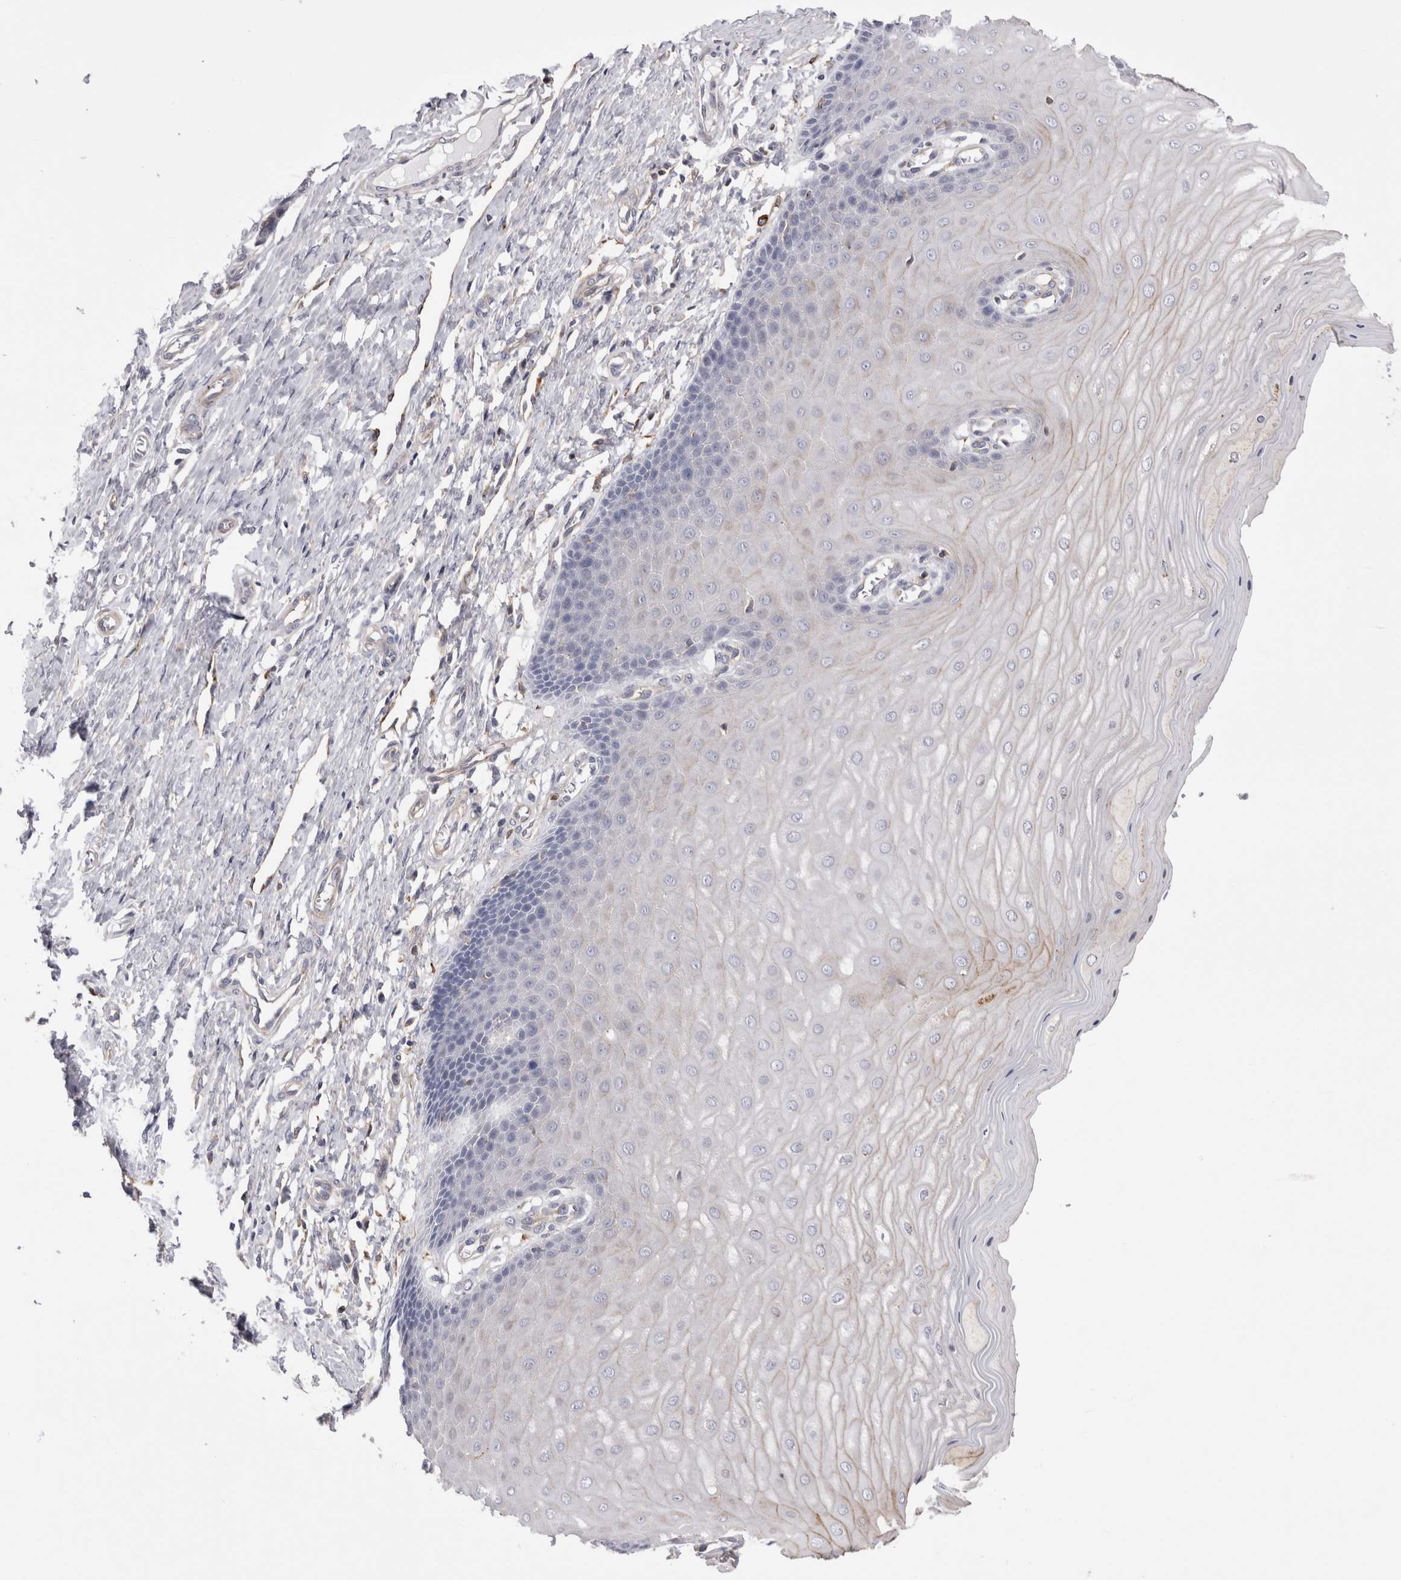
{"staining": {"intensity": "moderate", "quantity": ">75%", "location": "cytoplasmic/membranous"}, "tissue": "cervix", "cell_type": "Glandular cells", "image_type": "normal", "snomed": [{"axis": "morphology", "description": "Normal tissue, NOS"}, {"axis": "topography", "description": "Cervix"}], "caption": "A brown stain shows moderate cytoplasmic/membranous positivity of a protein in glandular cells of normal human cervix. The staining was performed using DAB, with brown indicating positive protein expression. Nuclei are stained blue with hematoxylin.", "gene": "RAB11FIP1", "patient": {"sex": "female", "age": 55}}